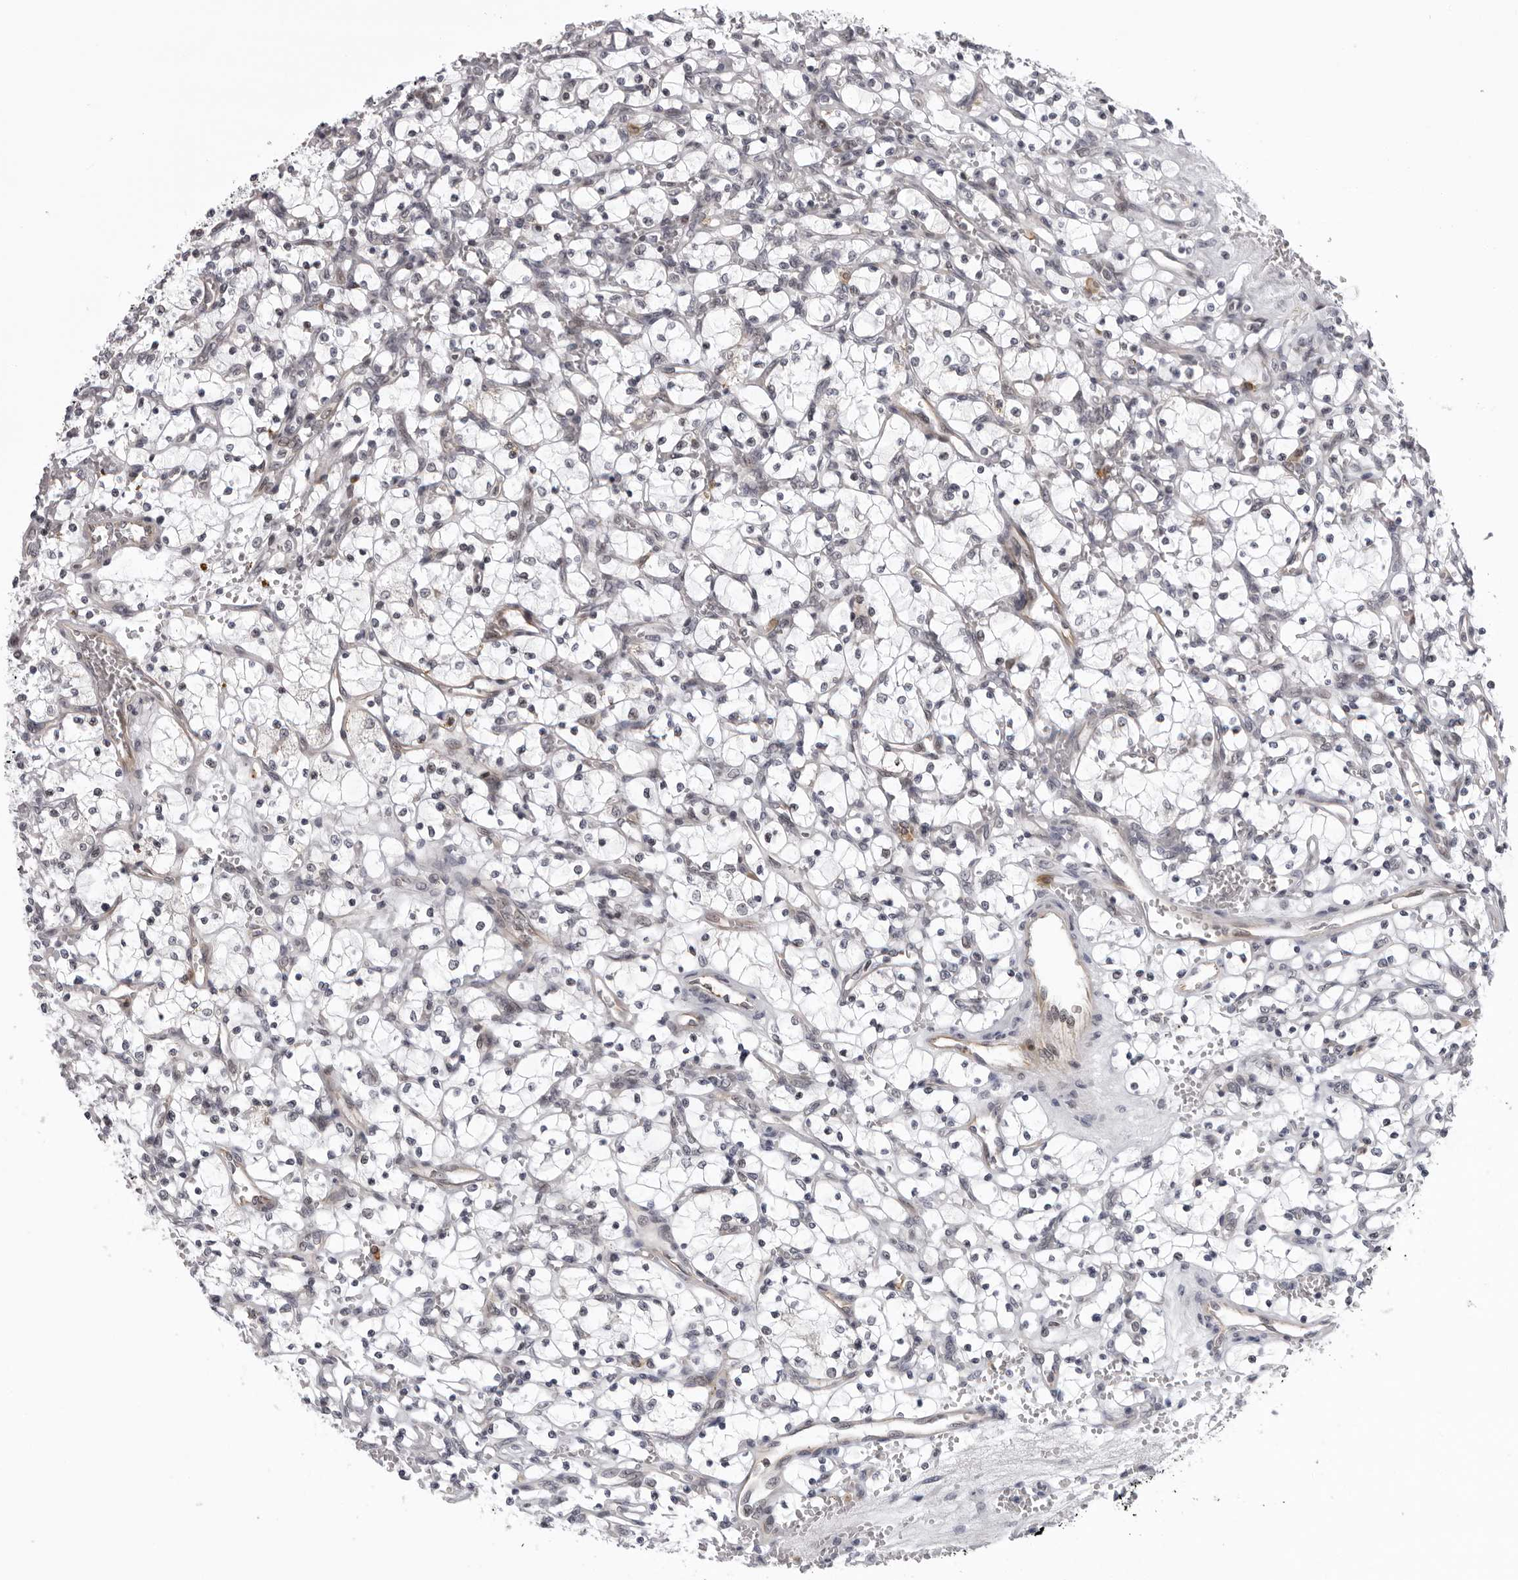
{"staining": {"intensity": "negative", "quantity": "none", "location": "none"}, "tissue": "renal cancer", "cell_type": "Tumor cells", "image_type": "cancer", "snomed": [{"axis": "morphology", "description": "Adenocarcinoma, NOS"}, {"axis": "topography", "description": "Kidney"}], "caption": "The photomicrograph exhibits no significant positivity in tumor cells of adenocarcinoma (renal).", "gene": "GCSAML", "patient": {"sex": "female", "age": 69}}